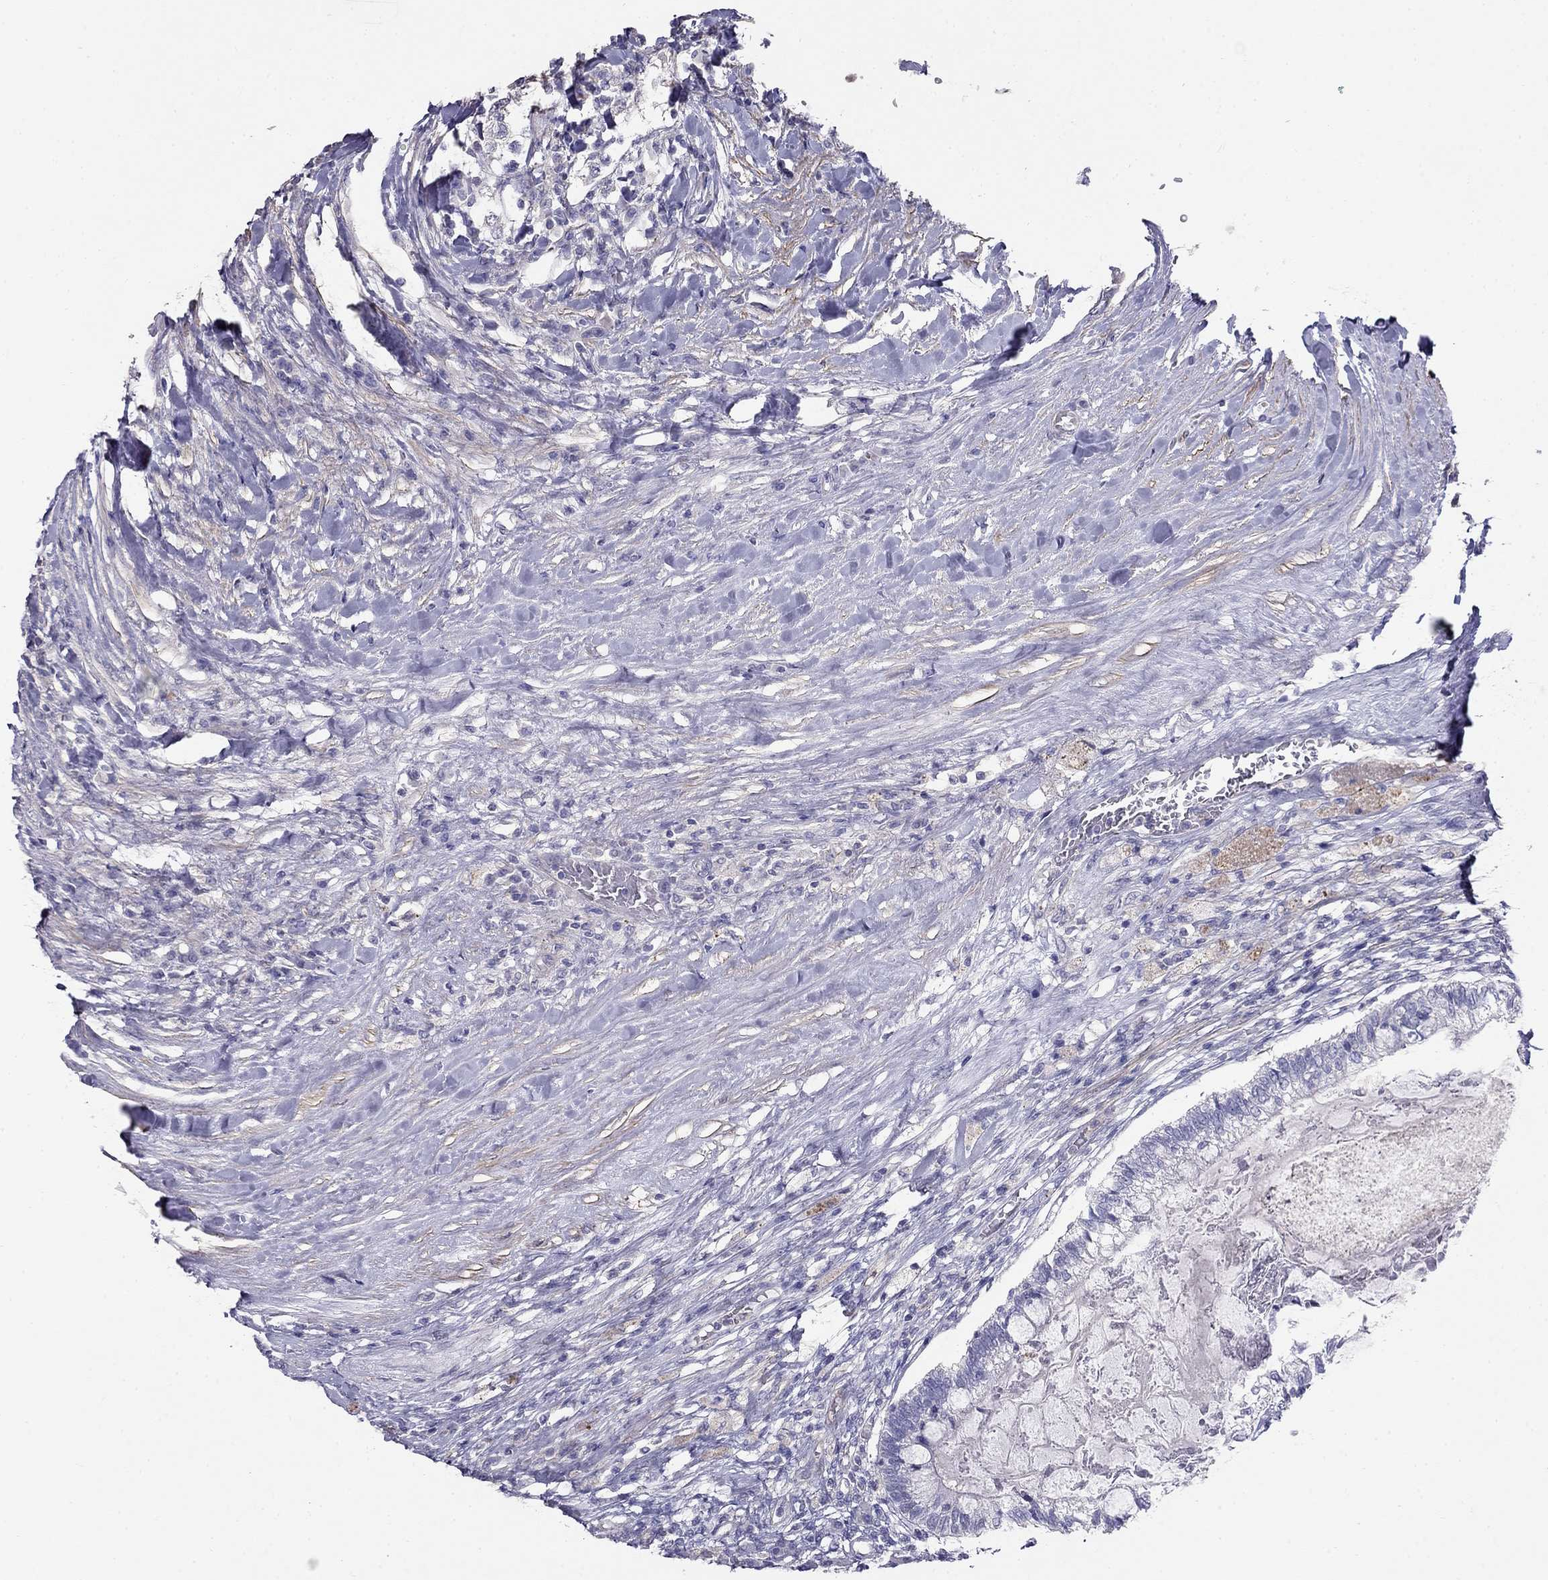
{"staining": {"intensity": "negative", "quantity": "none", "location": "none"}, "tissue": "testis cancer", "cell_type": "Tumor cells", "image_type": "cancer", "snomed": [{"axis": "morphology", "description": "Seminoma, NOS"}, {"axis": "morphology", "description": "Carcinoma, Embryonal, NOS"}, {"axis": "topography", "description": "Testis"}], "caption": "High magnification brightfield microscopy of testis cancer stained with DAB (3,3'-diaminobenzidine) (brown) and counterstained with hematoxylin (blue): tumor cells show no significant positivity.", "gene": "LY6H", "patient": {"sex": "male", "age": 41}}